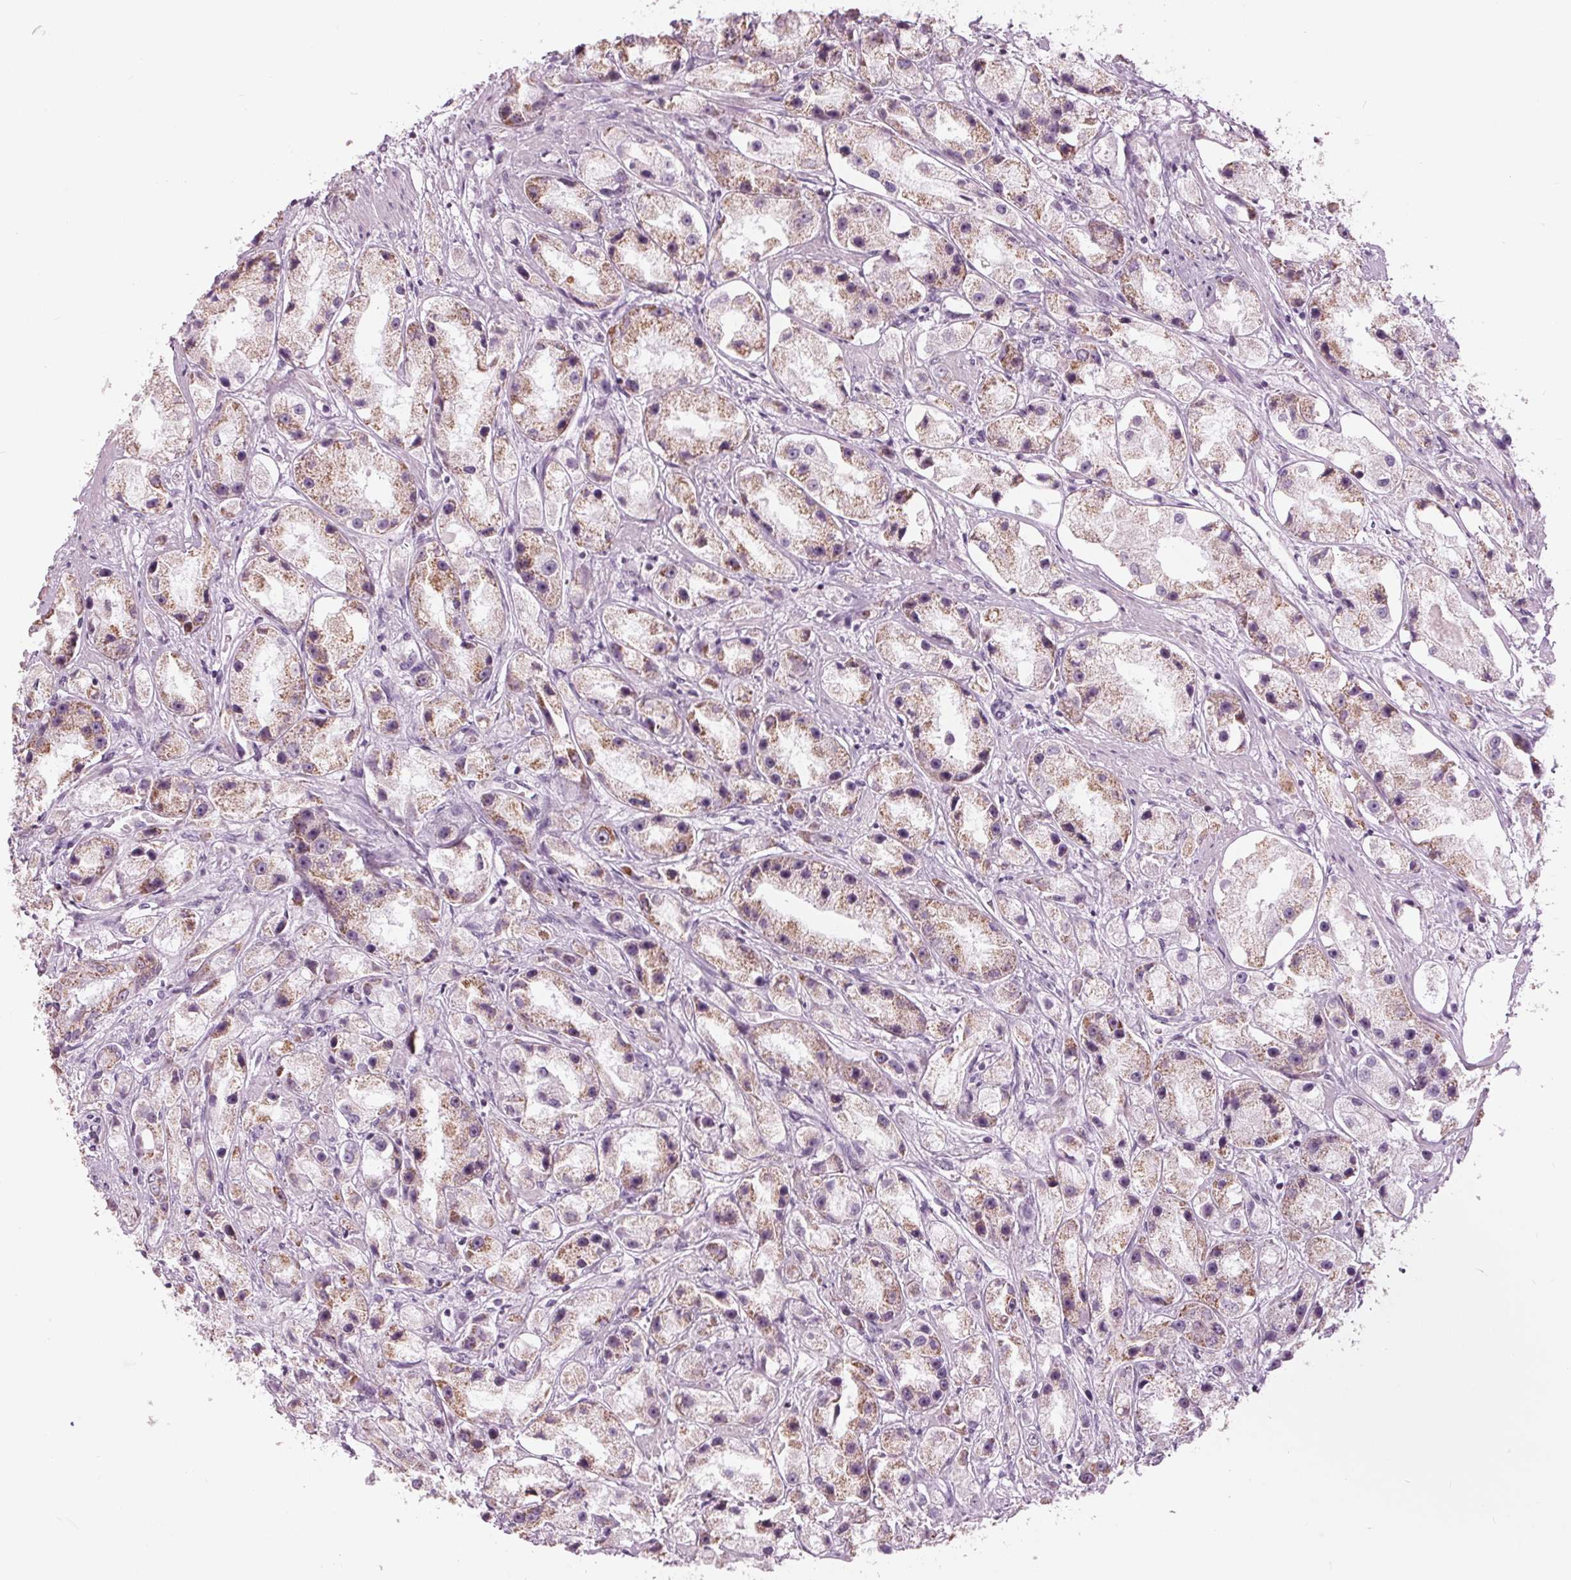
{"staining": {"intensity": "weak", "quantity": "25%-75%", "location": "cytoplasmic/membranous"}, "tissue": "prostate cancer", "cell_type": "Tumor cells", "image_type": "cancer", "snomed": [{"axis": "morphology", "description": "Adenocarcinoma, High grade"}, {"axis": "topography", "description": "Prostate"}], "caption": "High-power microscopy captured an IHC photomicrograph of prostate cancer (adenocarcinoma (high-grade)), revealing weak cytoplasmic/membranous expression in about 25%-75% of tumor cells.", "gene": "SAMD4A", "patient": {"sex": "male", "age": 67}}